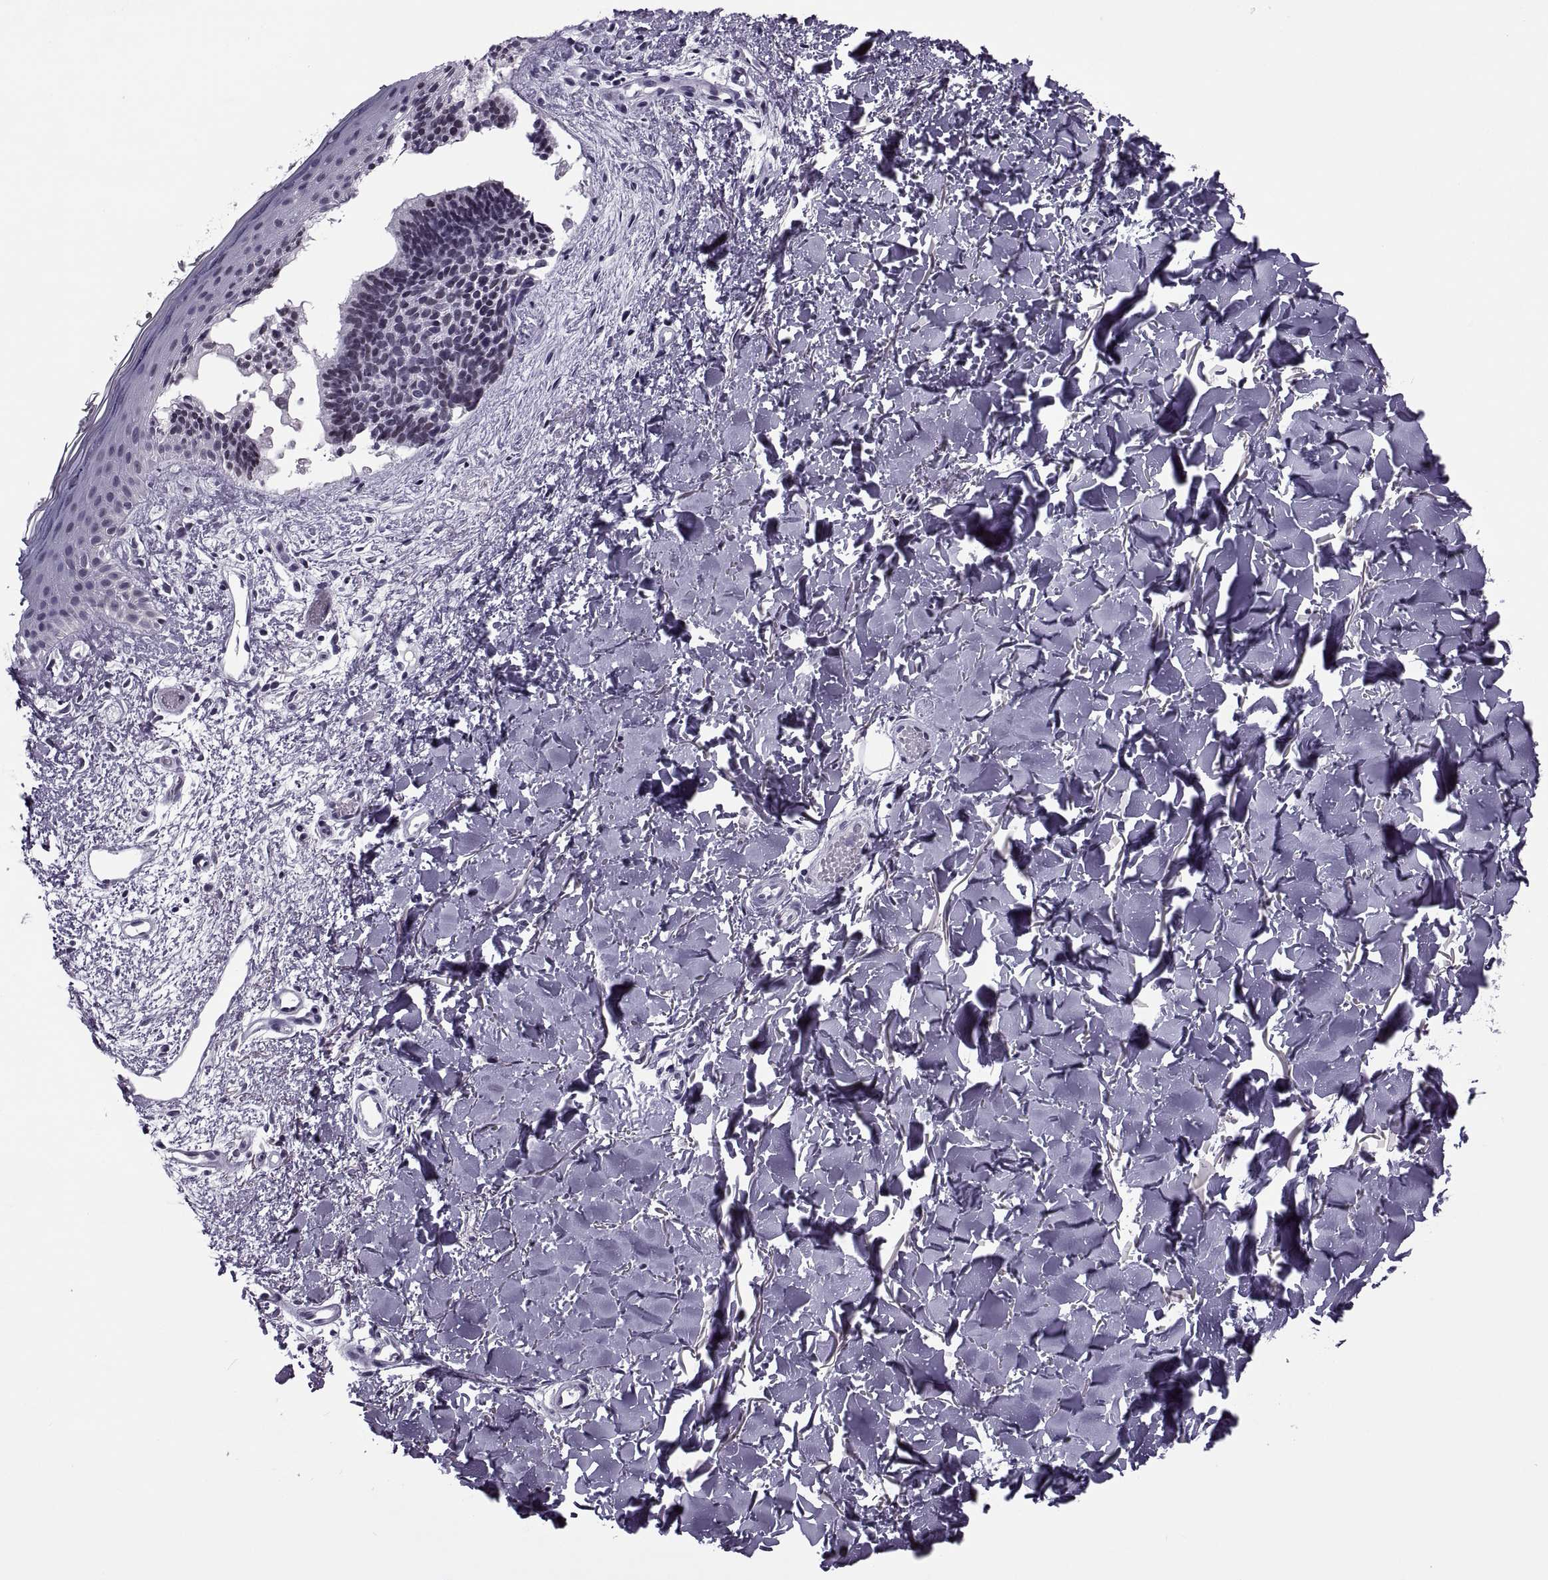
{"staining": {"intensity": "negative", "quantity": "none", "location": "none"}, "tissue": "skin cancer", "cell_type": "Tumor cells", "image_type": "cancer", "snomed": [{"axis": "morphology", "description": "Basal cell carcinoma"}, {"axis": "topography", "description": "Skin"}], "caption": "IHC of human skin cancer (basal cell carcinoma) demonstrates no positivity in tumor cells.", "gene": "TBC1D3G", "patient": {"sex": "male", "age": 51}}